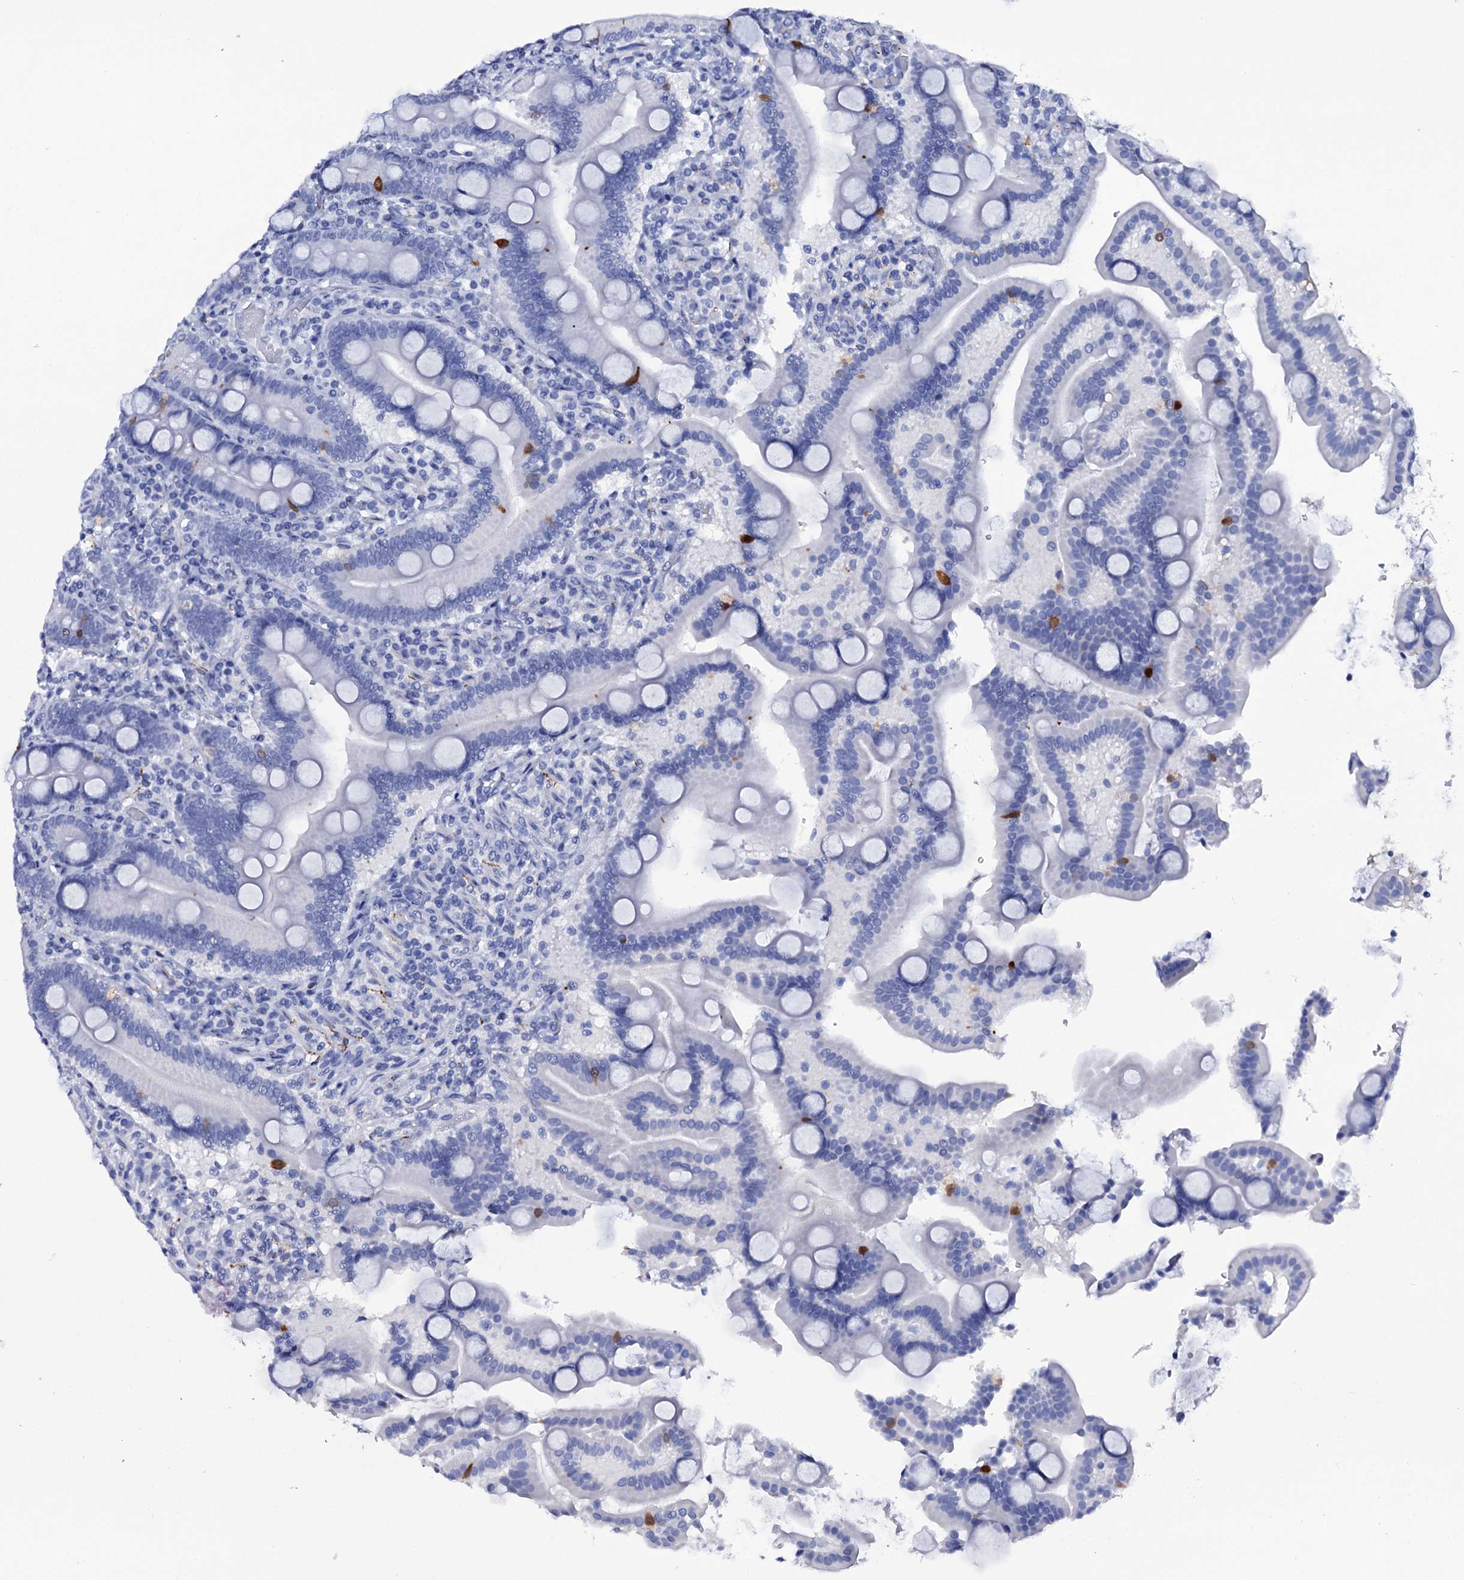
{"staining": {"intensity": "moderate", "quantity": "<25%", "location": "cytoplasmic/membranous"}, "tissue": "duodenum", "cell_type": "Glandular cells", "image_type": "normal", "snomed": [{"axis": "morphology", "description": "Normal tissue, NOS"}, {"axis": "topography", "description": "Duodenum"}], "caption": "Immunohistochemical staining of unremarkable human duodenum demonstrates low levels of moderate cytoplasmic/membranous positivity in about <25% of glandular cells. The protein is shown in brown color, while the nuclei are stained blue.", "gene": "ITPRID2", "patient": {"sex": "male", "age": 55}}